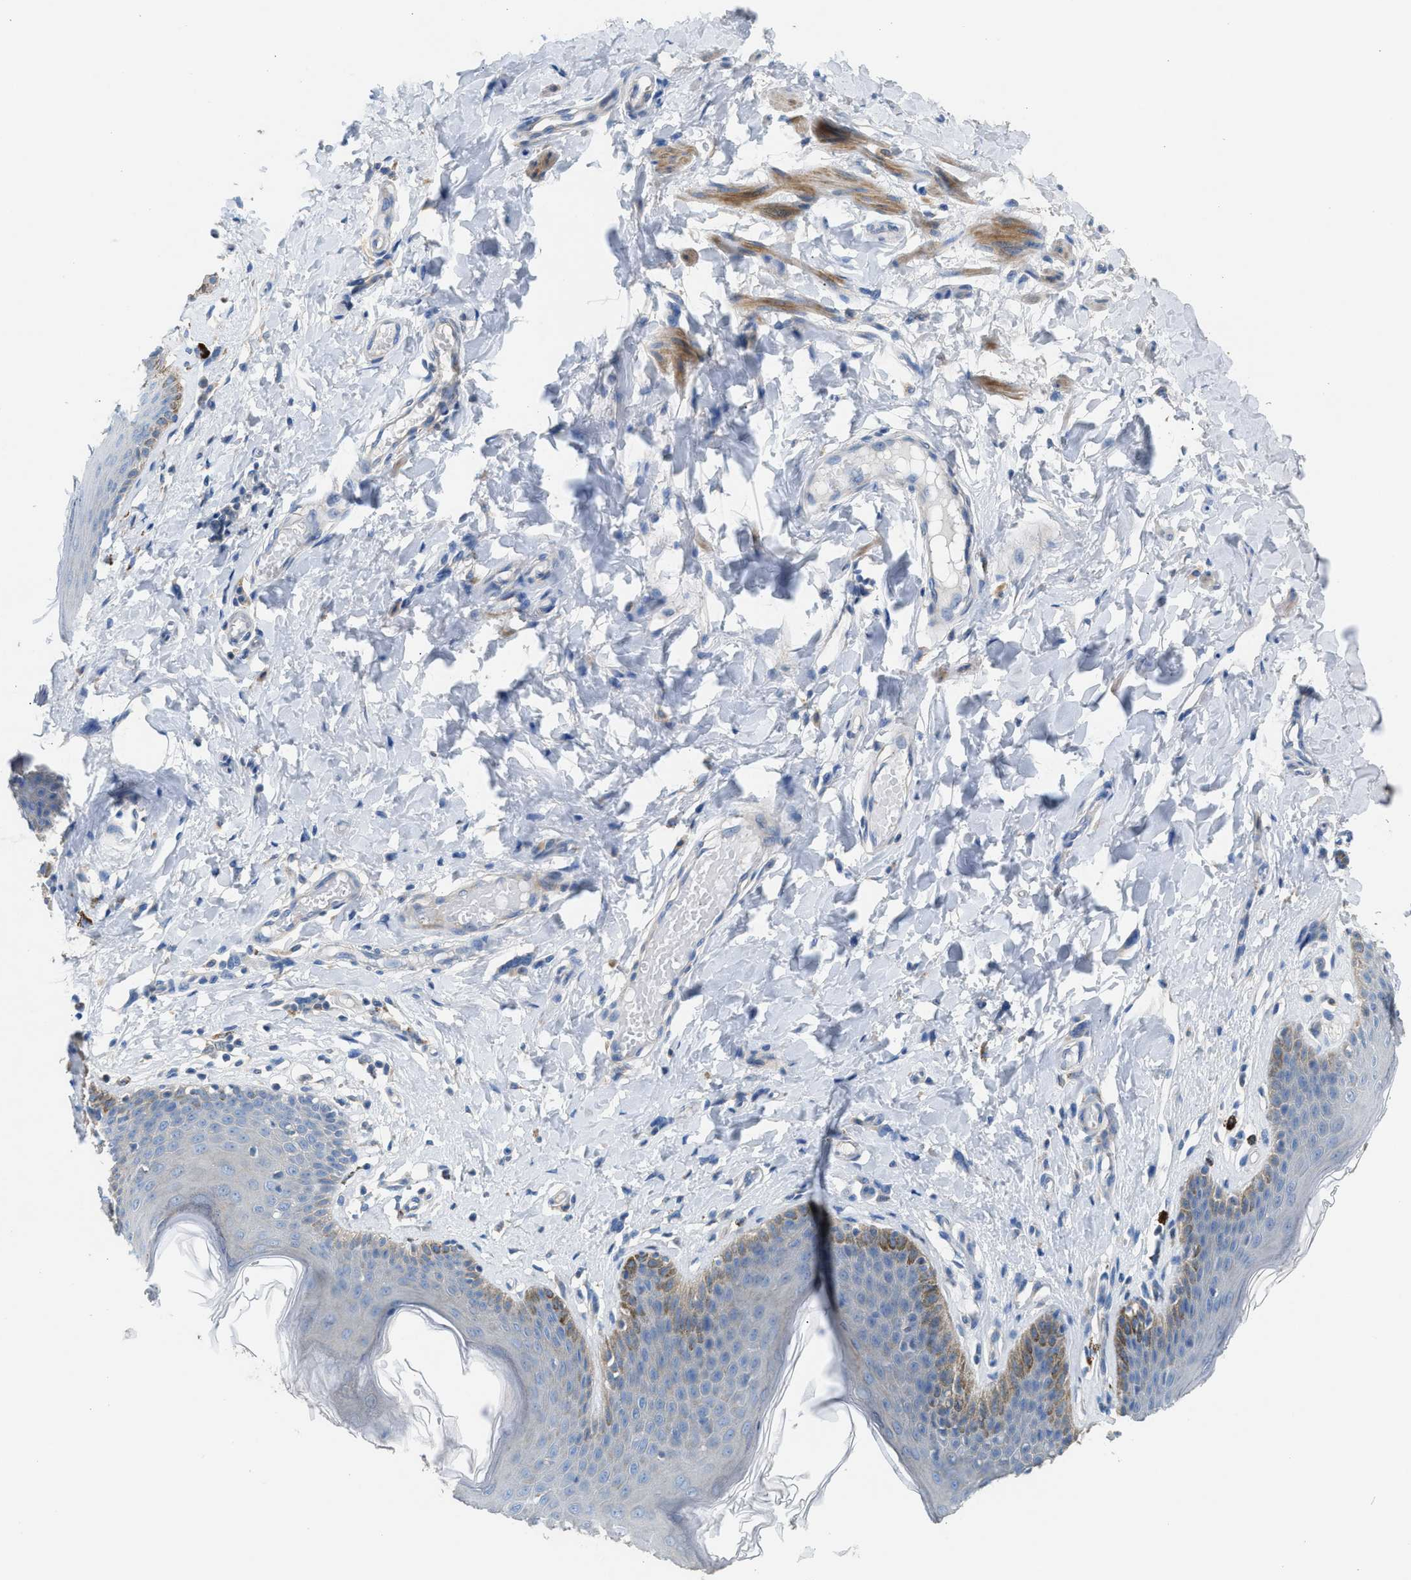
{"staining": {"intensity": "weak", "quantity": "<25%", "location": "cytoplasmic/membranous"}, "tissue": "skin", "cell_type": "Epidermal cells", "image_type": "normal", "snomed": [{"axis": "morphology", "description": "Normal tissue, NOS"}, {"axis": "topography", "description": "Vulva"}], "caption": "Skin was stained to show a protein in brown. There is no significant expression in epidermal cells. (DAB (3,3'-diaminobenzidine) immunohistochemistry (IHC), high magnification).", "gene": "AOAH", "patient": {"sex": "female", "age": 66}}